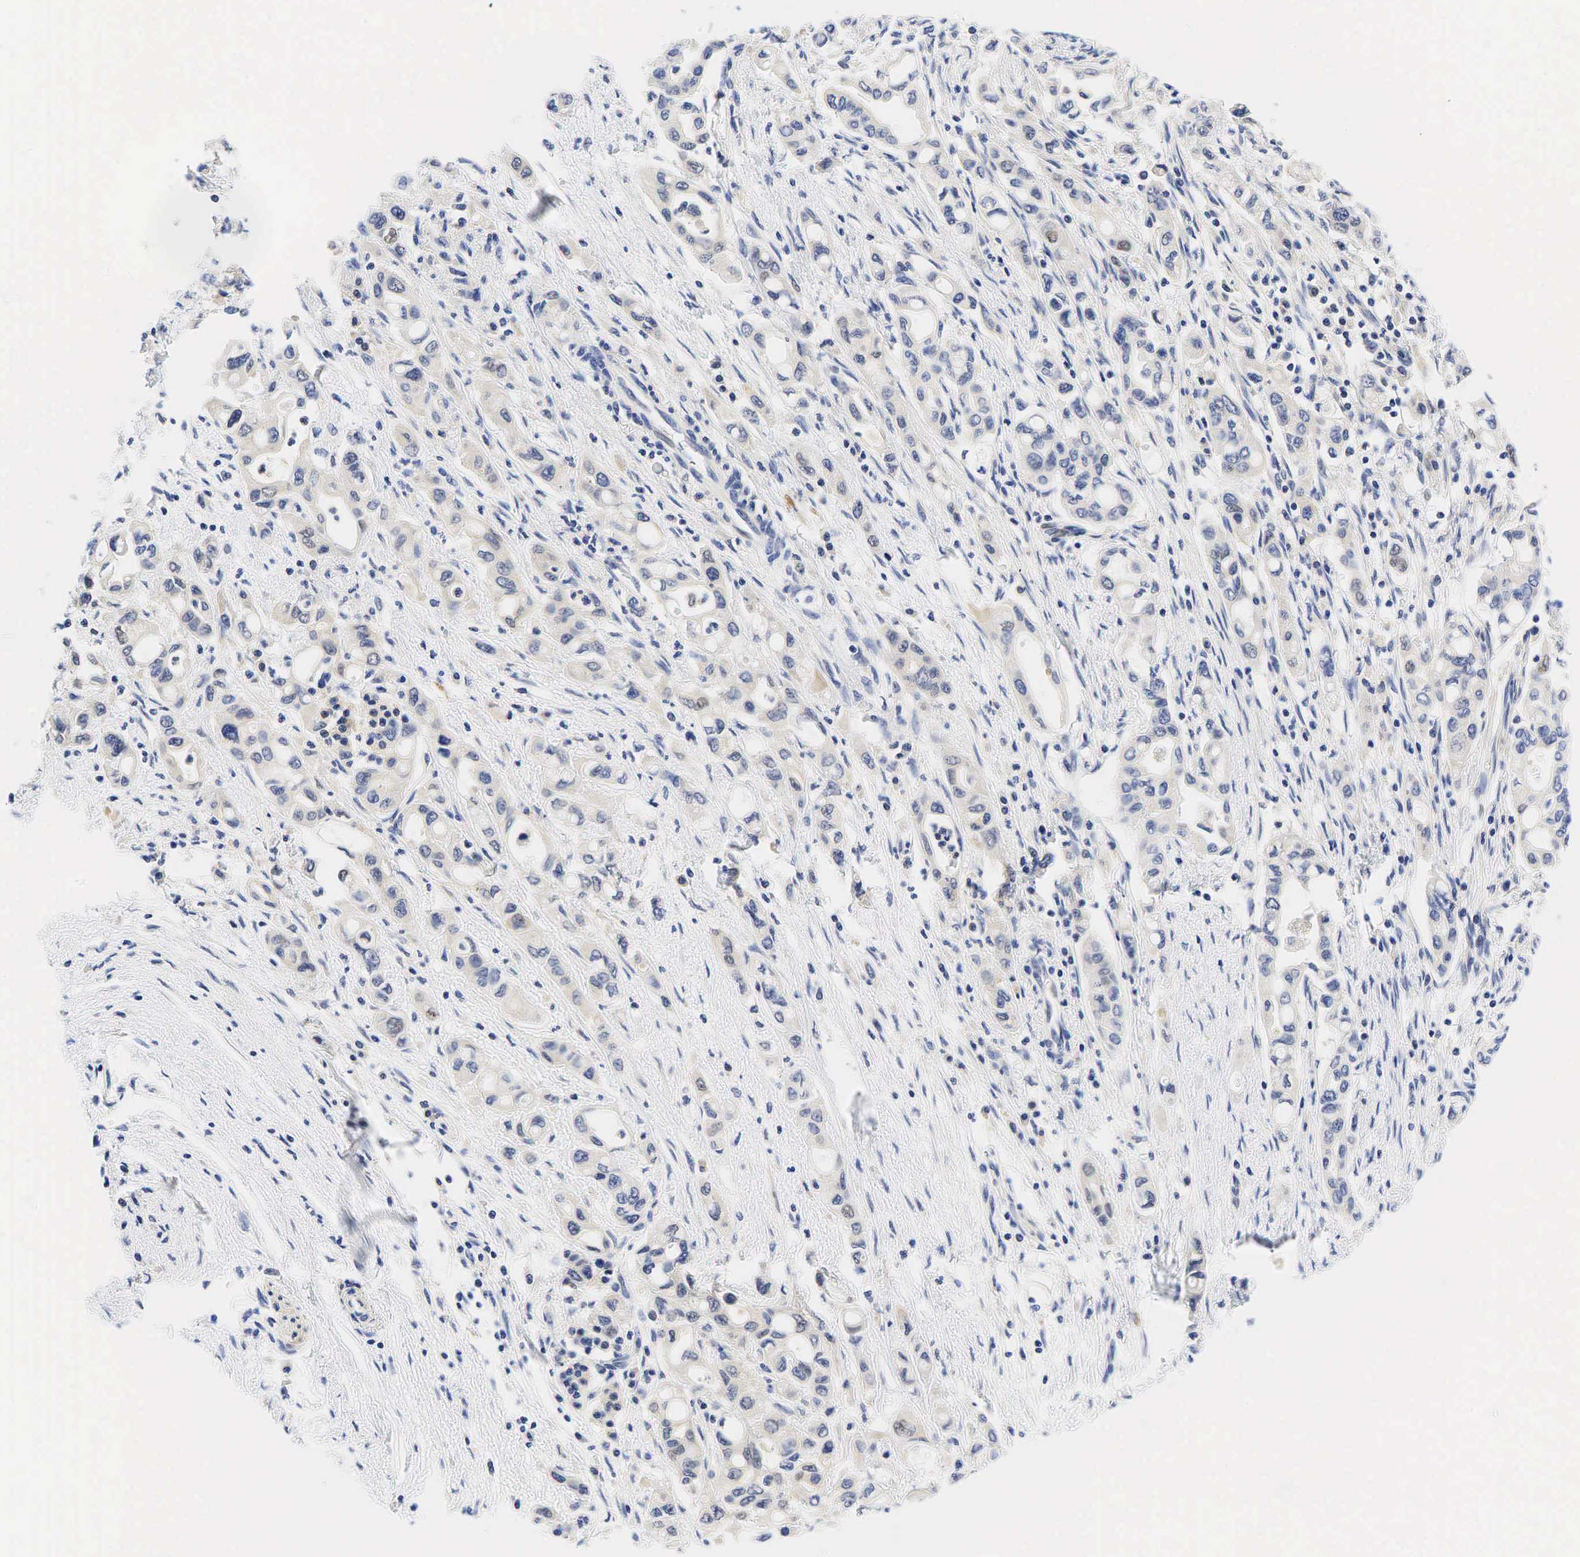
{"staining": {"intensity": "negative", "quantity": "none", "location": "none"}, "tissue": "pancreatic cancer", "cell_type": "Tumor cells", "image_type": "cancer", "snomed": [{"axis": "morphology", "description": "Adenocarcinoma, NOS"}, {"axis": "topography", "description": "Pancreas"}], "caption": "An IHC micrograph of pancreatic adenocarcinoma is shown. There is no staining in tumor cells of pancreatic adenocarcinoma. The staining is performed using DAB brown chromogen with nuclei counter-stained in using hematoxylin.", "gene": "CCND1", "patient": {"sex": "female", "age": 57}}